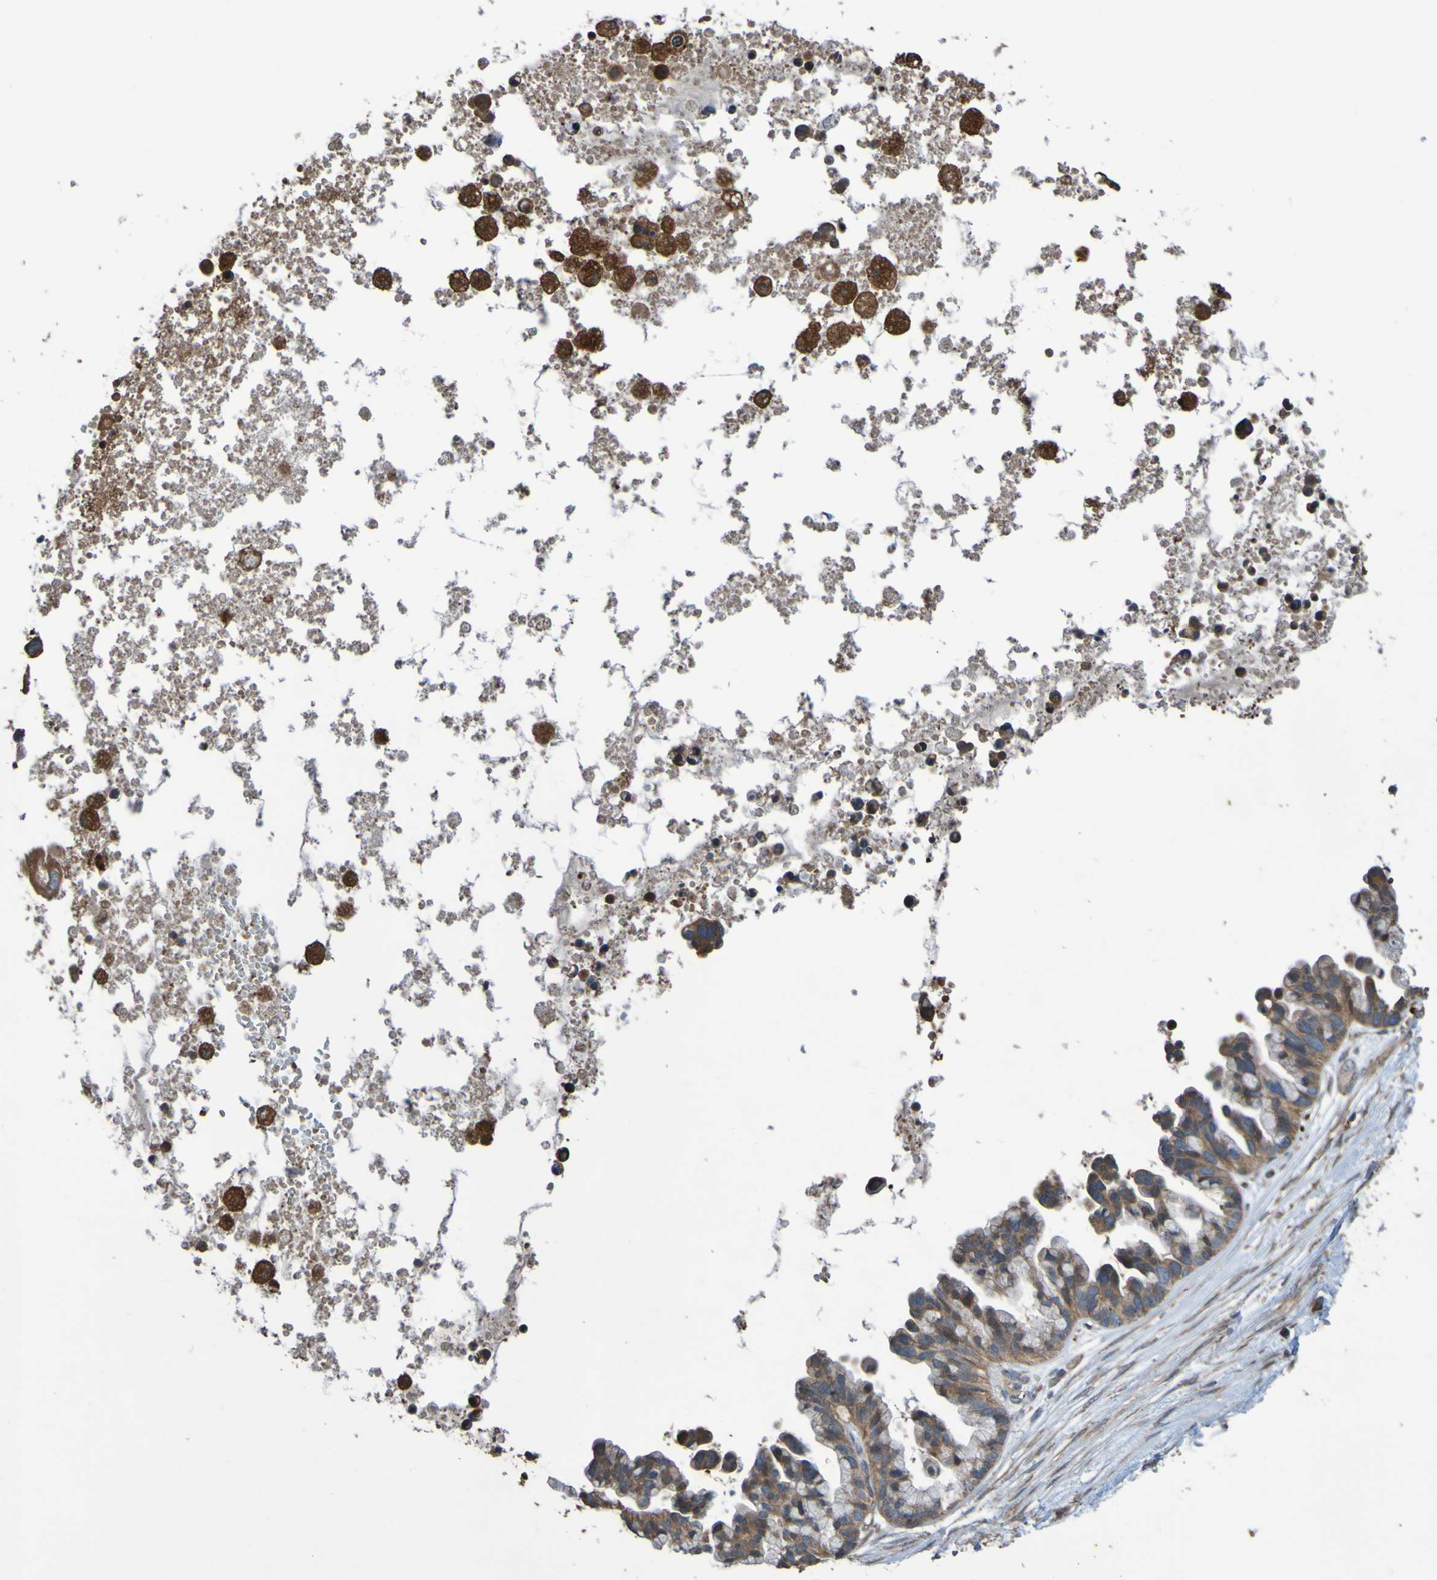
{"staining": {"intensity": "moderate", "quantity": ">75%", "location": "cytoplasmic/membranous"}, "tissue": "ovarian cancer", "cell_type": "Tumor cells", "image_type": "cancer", "snomed": [{"axis": "morphology", "description": "Cystadenocarcinoma, serous, NOS"}, {"axis": "topography", "description": "Ovary"}], "caption": "Serous cystadenocarcinoma (ovarian) tissue displays moderate cytoplasmic/membranous expression in approximately >75% of tumor cells", "gene": "UCN", "patient": {"sex": "female", "age": 56}}